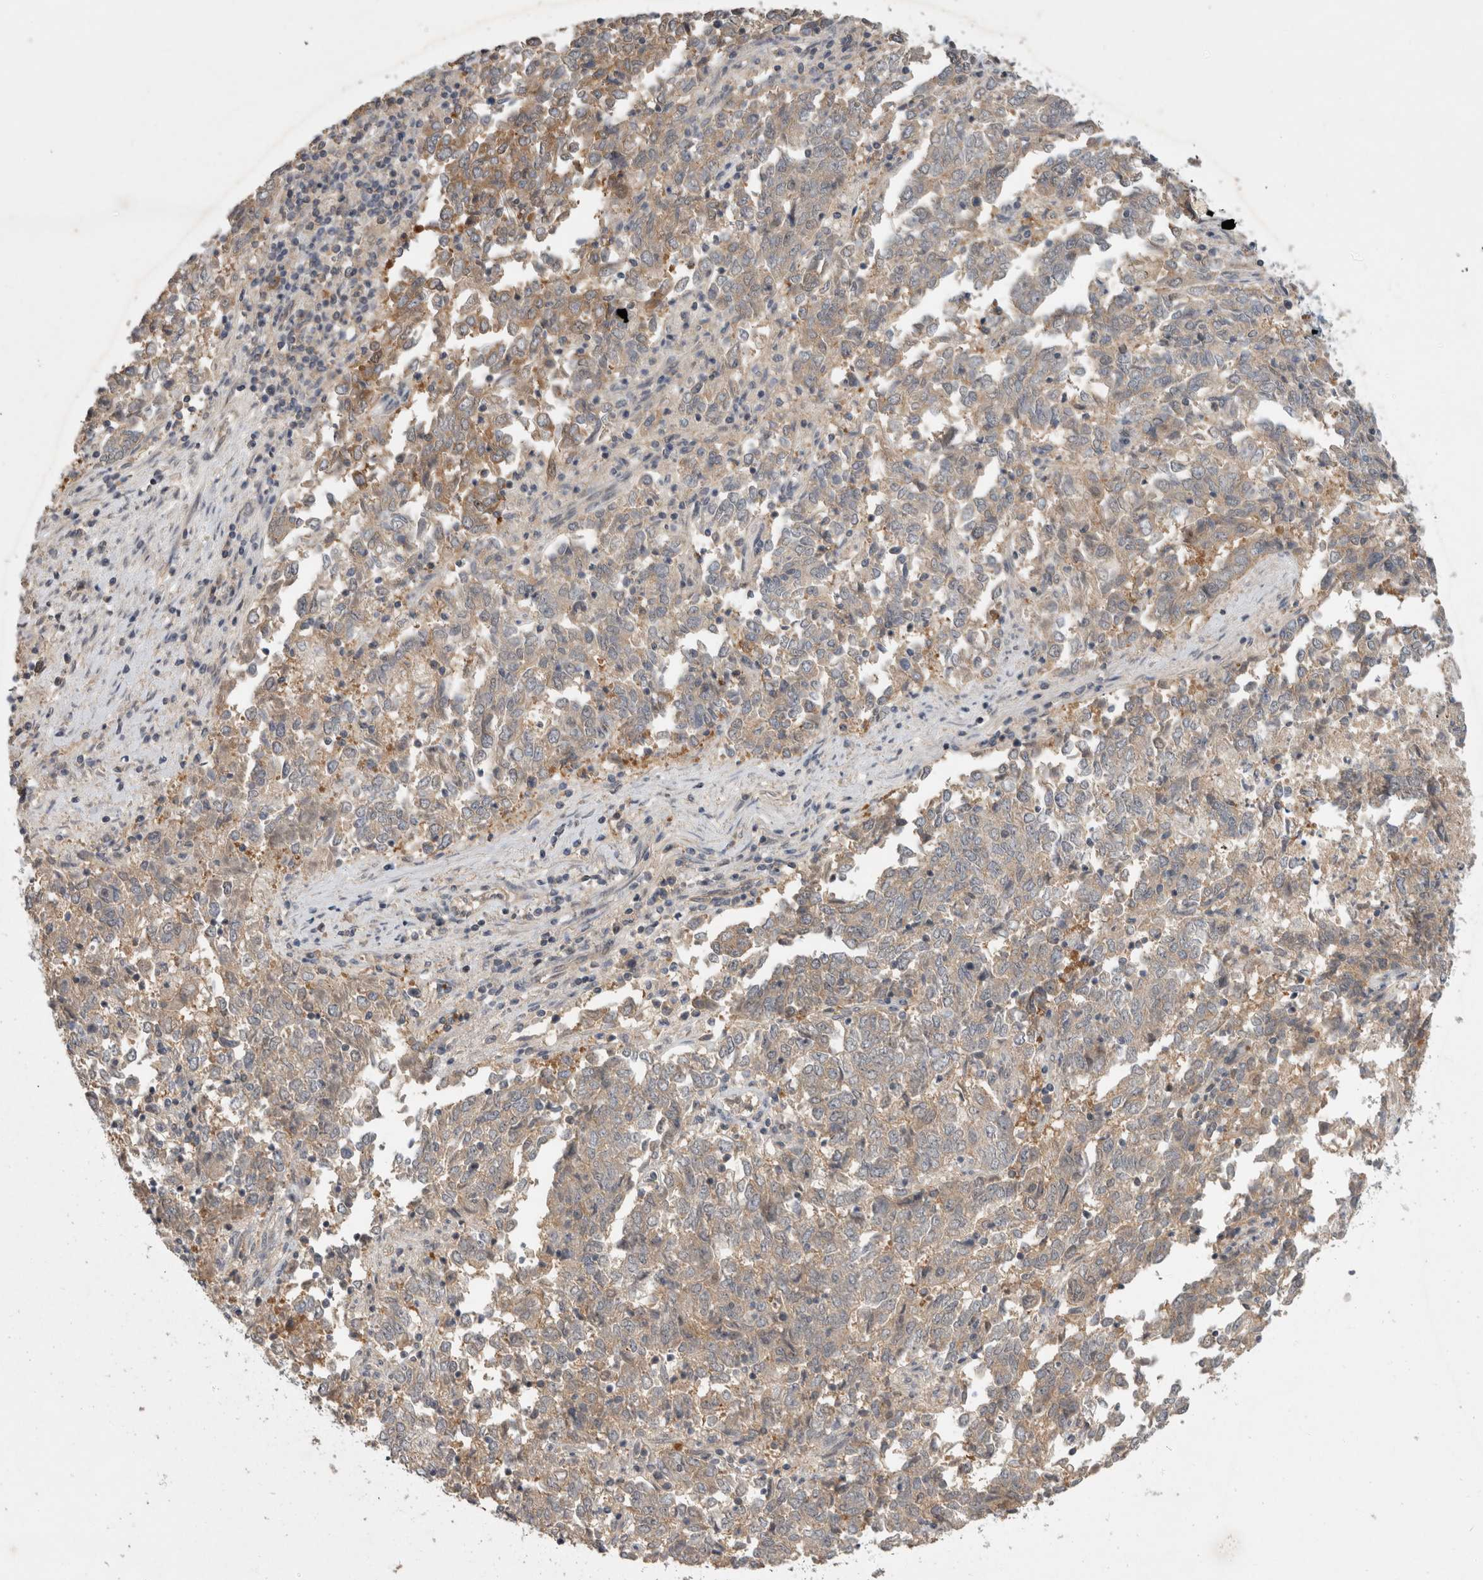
{"staining": {"intensity": "weak", "quantity": ">75%", "location": "cytoplasmic/membranous"}, "tissue": "endometrial cancer", "cell_type": "Tumor cells", "image_type": "cancer", "snomed": [{"axis": "morphology", "description": "Adenocarcinoma, NOS"}, {"axis": "topography", "description": "Endometrium"}], "caption": "Tumor cells display low levels of weak cytoplasmic/membranous staining in approximately >75% of cells in adenocarcinoma (endometrial).", "gene": "CERS3", "patient": {"sex": "female", "age": 80}}